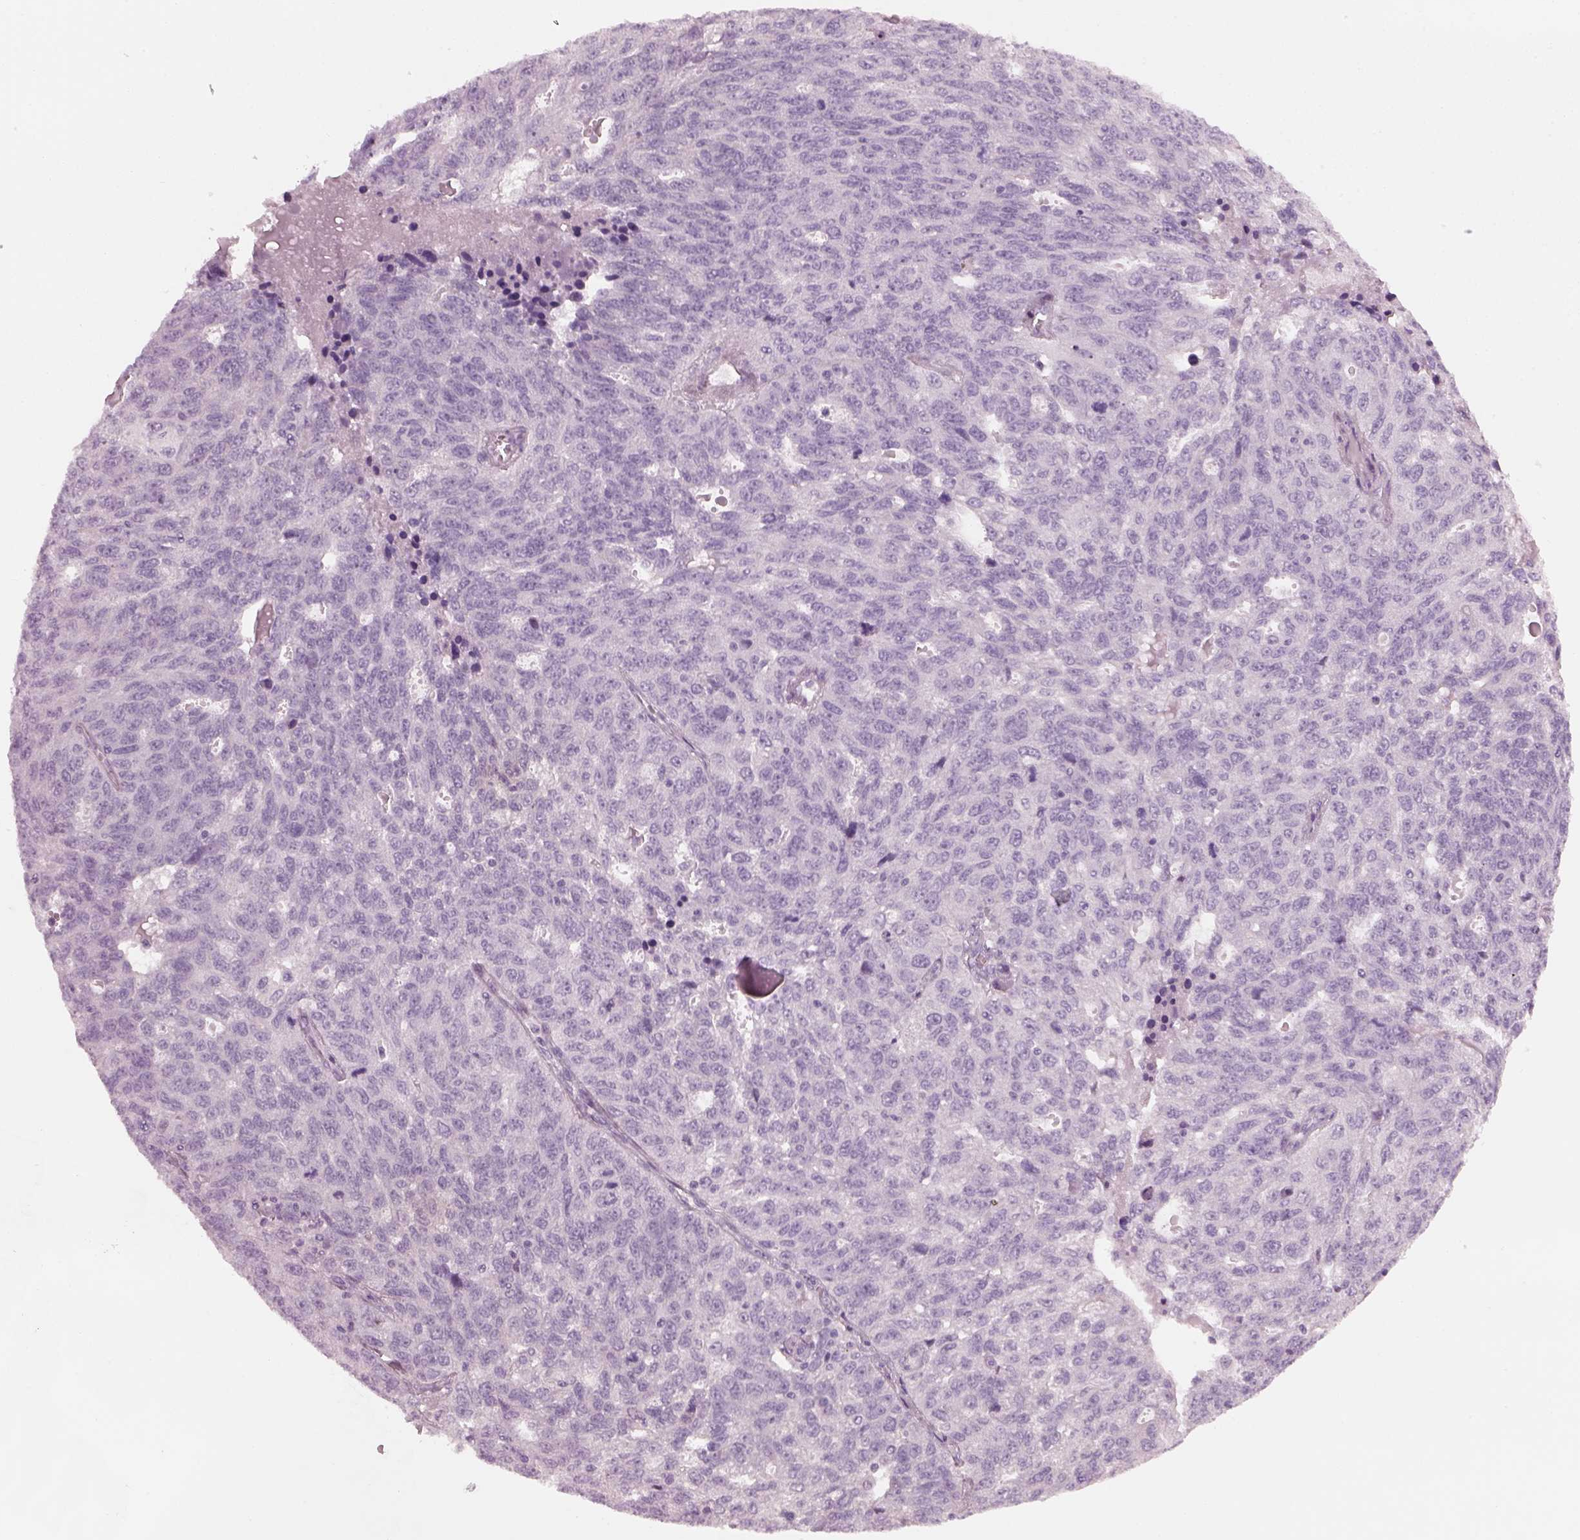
{"staining": {"intensity": "negative", "quantity": "none", "location": "none"}, "tissue": "ovarian cancer", "cell_type": "Tumor cells", "image_type": "cancer", "snomed": [{"axis": "morphology", "description": "Cystadenocarcinoma, serous, NOS"}, {"axis": "topography", "description": "Ovary"}], "caption": "Tumor cells are negative for brown protein staining in ovarian cancer (serous cystadenocarcinoma).", "gene": "PDC", "patient": {"sex": "female", "age": 71}}